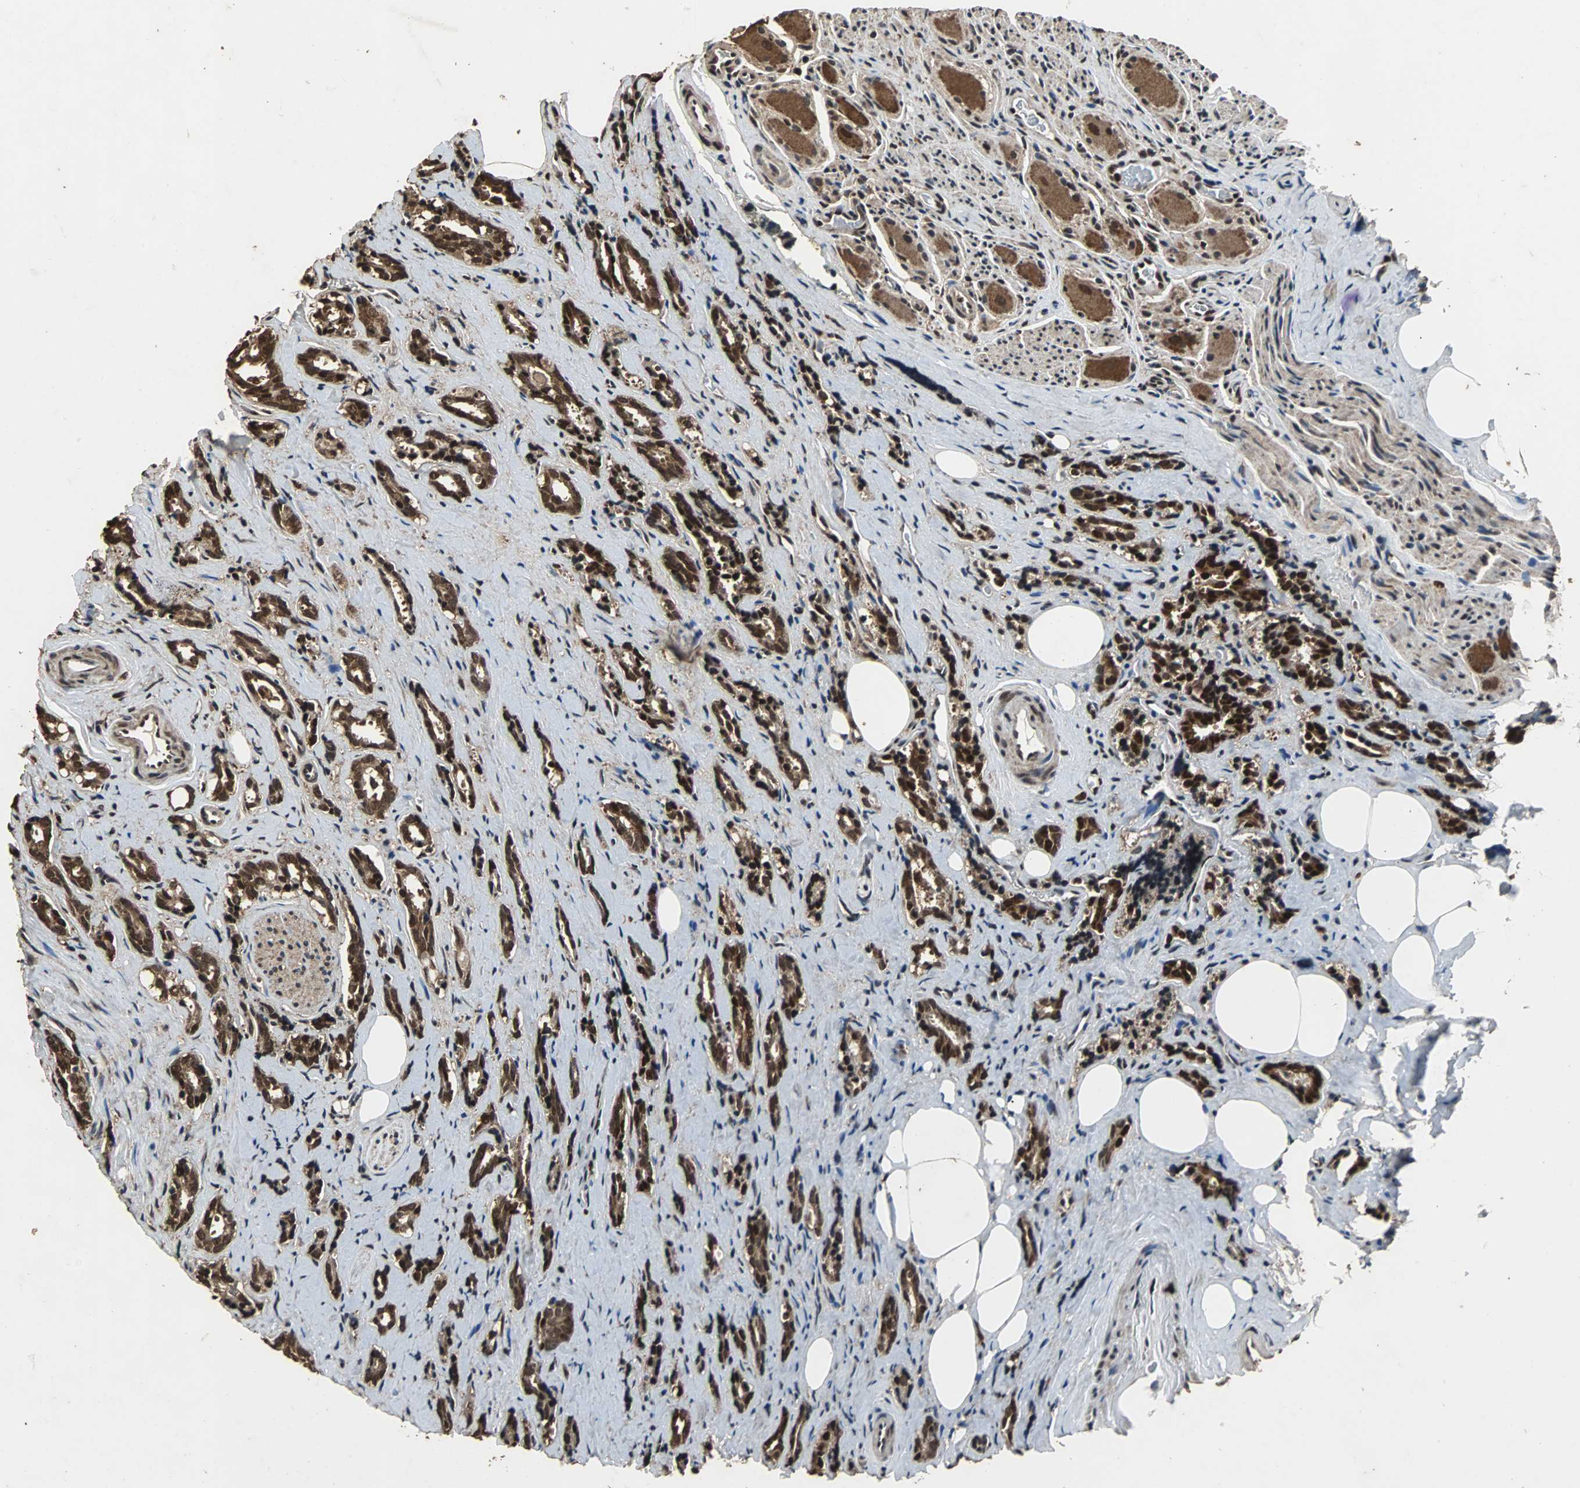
{"staining": {"intensity": "strong", "quantity": ">75%", "location": "cytoplasmic/membranous,nuclear"}, "tissue": "prostate cancer", "cell_type": "Tumor cells", "image_type": "cancer", "snomed": [{"axis": "morphology", "description": "Adenocarcinoma, High grade"}, {"axis": "topography", "description": "Prostate"}], "caption": "Protein staining exhibits strong cytoplasmic/membranous and nuclear expression in about >75% of tumor cells in prostate high-grade adenocarcinoma.", "gene": "ZNF18", "patient": {"sex": "male", "age": 67}}